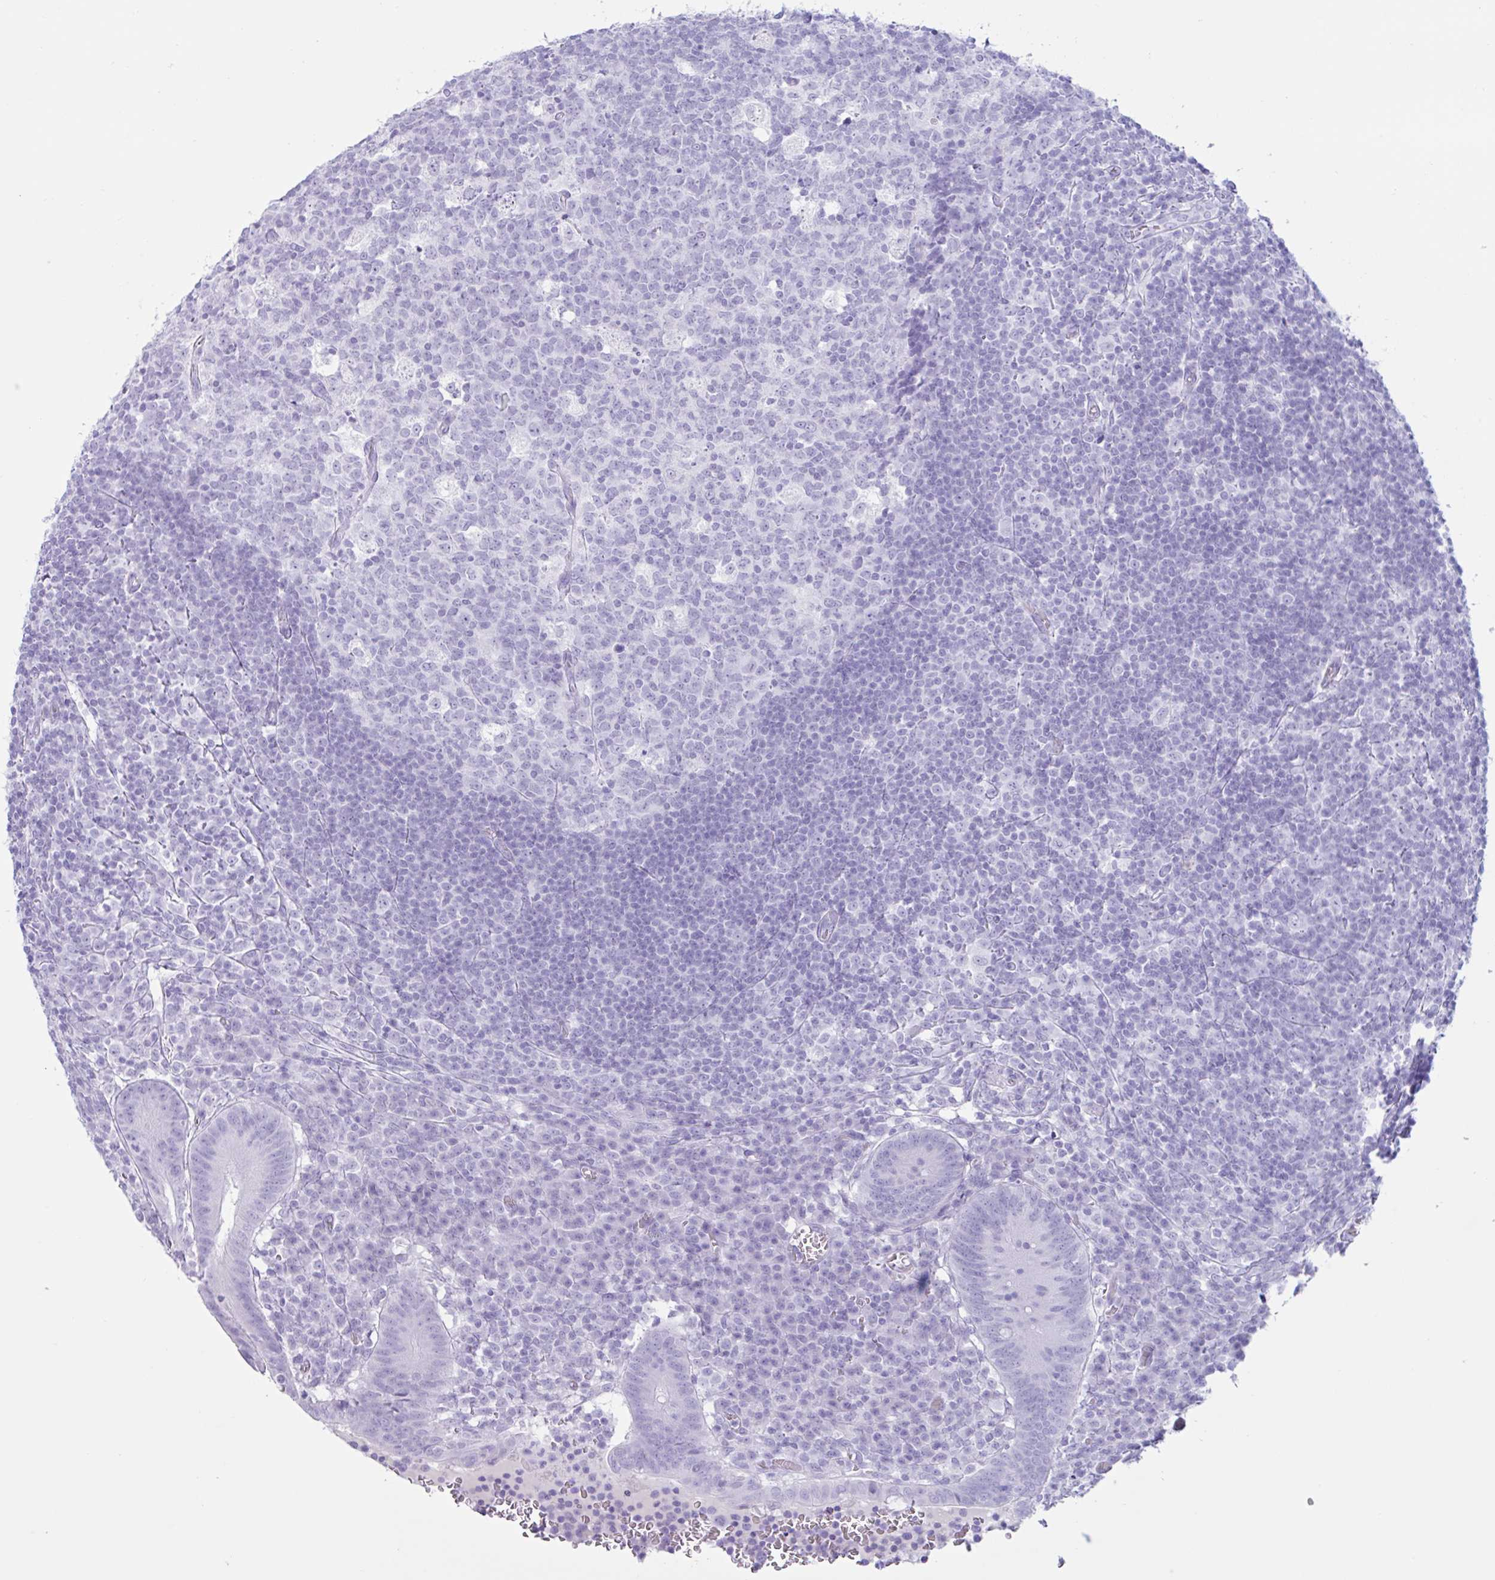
{"staining": {"intensity": "negative", "quantity": "none", "location": "none"}, "tissue": "appendix", "cell_type": "Glandular cells", "image_type": "normal", "snomed": [{"axis": "morphology", "description": "Normal tissue, NOS"}, {"axis": "topography", "description": "Appendix"}], "caption": "A high-resolution image shows immunohistochemistry (IHC) staining of unremarkable appendix, which displays no significant staining in glandular cells.", "gene": "MRGPRG", "patient": {"sex": "male", "age": 18}}